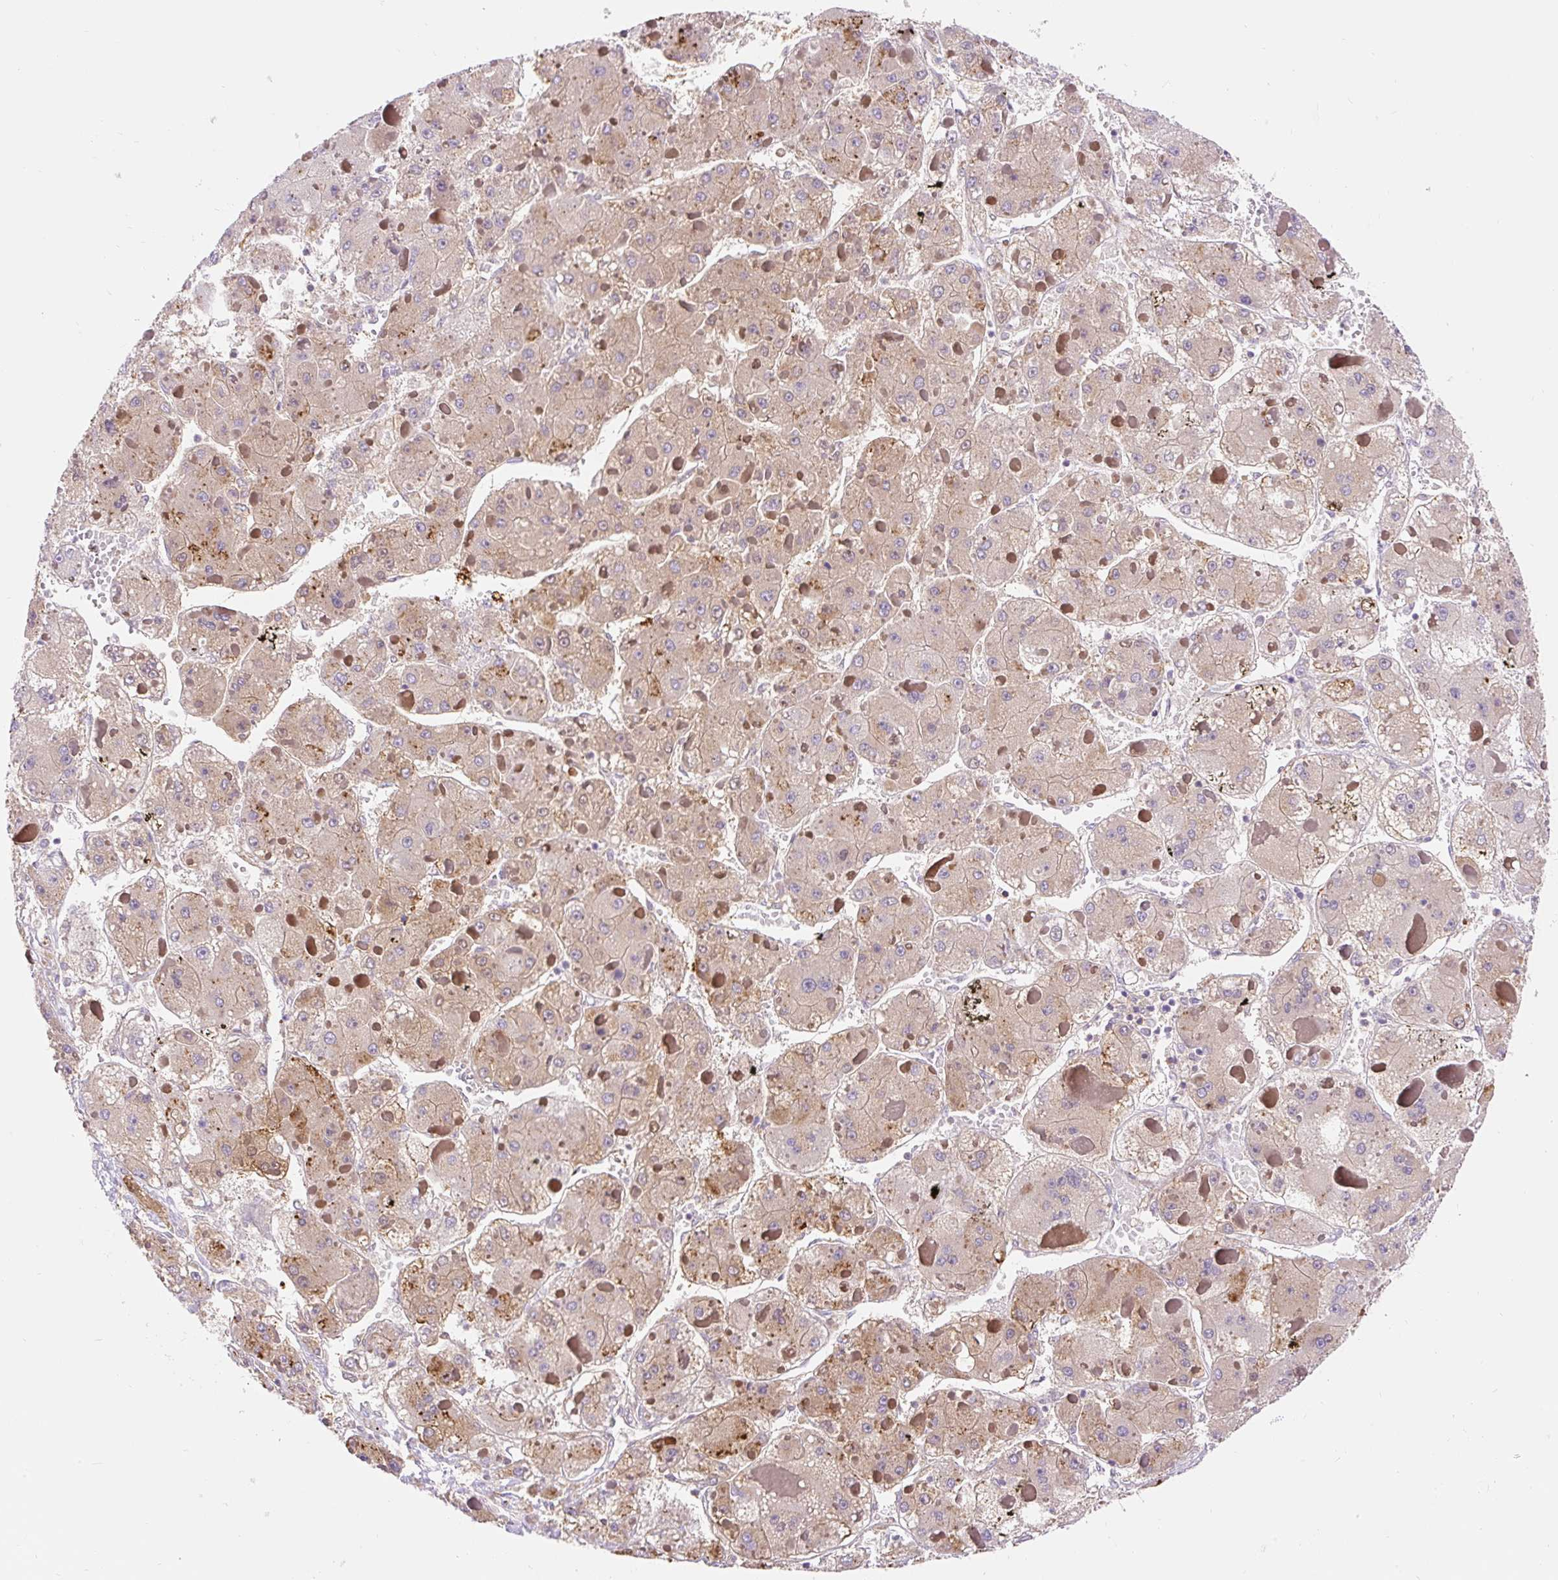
{"staining": {"intensity": "weak", "quantity": "25%-75%", "location": "cytoplasmic/membranous"}, "tissue": "liver cancer", "cell_type": "Tumor cells", "image_type": "cancer", "snomed": [{"axis": "morphology", "description": "Carcinoma, Hepatocellular, NOS"}, {"axis": "topography", "description": "Liver"}], "caption": "Protein analysis of hepatocellular carcinoma (liver) tissue exhibits weak cytoplasmic/membranous staining in about 25%-75% of tumor cells. Immunohistochemistry stains the protein of interest in brown and the nuclei are stained blue.", "gene": "TMEM150C", "patient": {"sex": "female", "age": 73}}